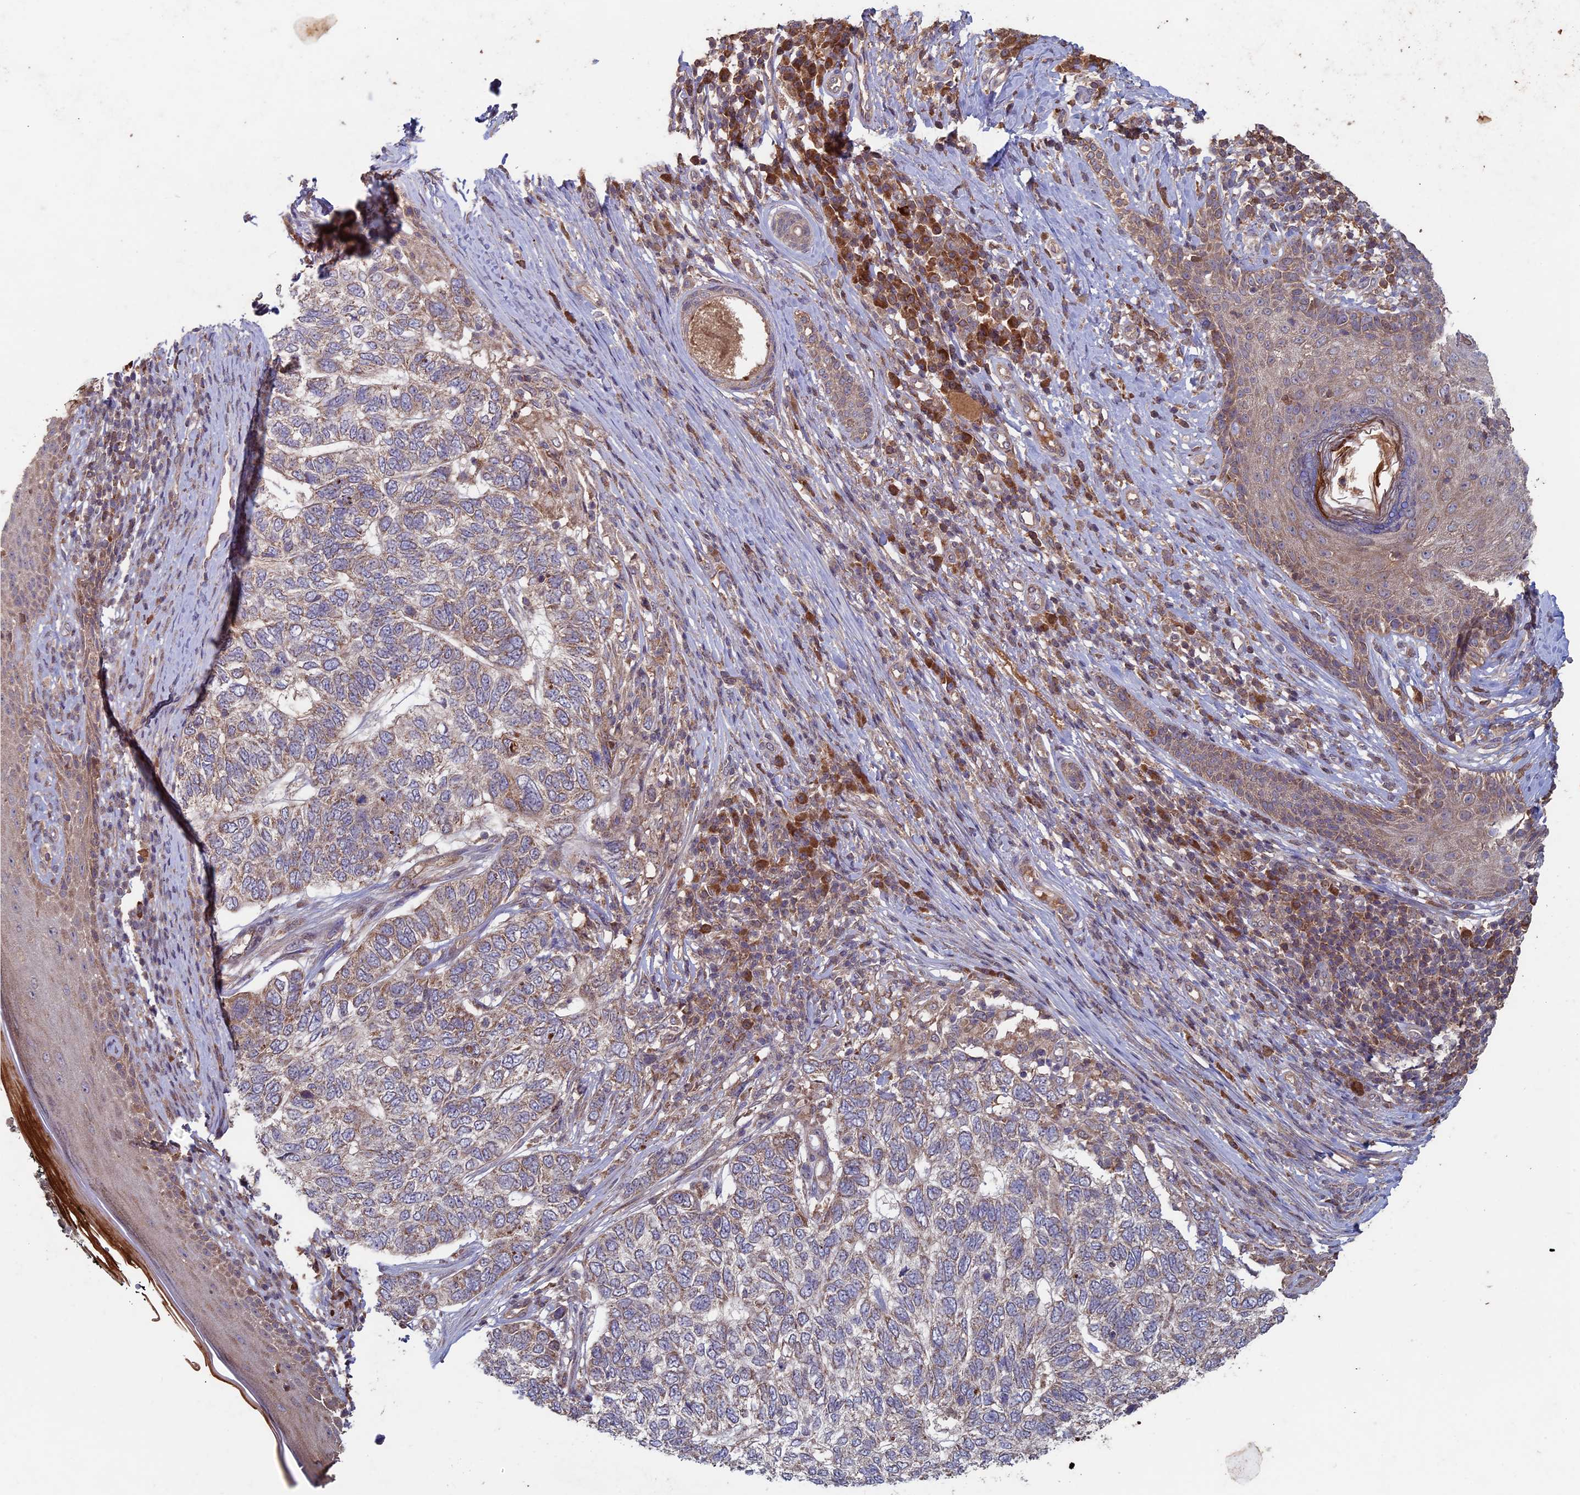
{"staining": {"intensity": "weak", "quantity": ">75%", "location": "cytoplasmic/membranous"}, "tissue": "skin cancer", "cell_type": "Tumor cells", "image_type": "cancer", "snomed": [{"axis": "morphology", "description": "Basal cell carcinoma"}, {"axis": "topography", "description": "Skin"}], "caption": "Immunohistochemistry (IHC) (DAB) staining of skin basal cell carcinoma shows weak cytoplasmic/membranous protein positivity in about >75% of tumor cells.", "gene": "RCCD1", "patient": {"sex": "female", "age": 65}}